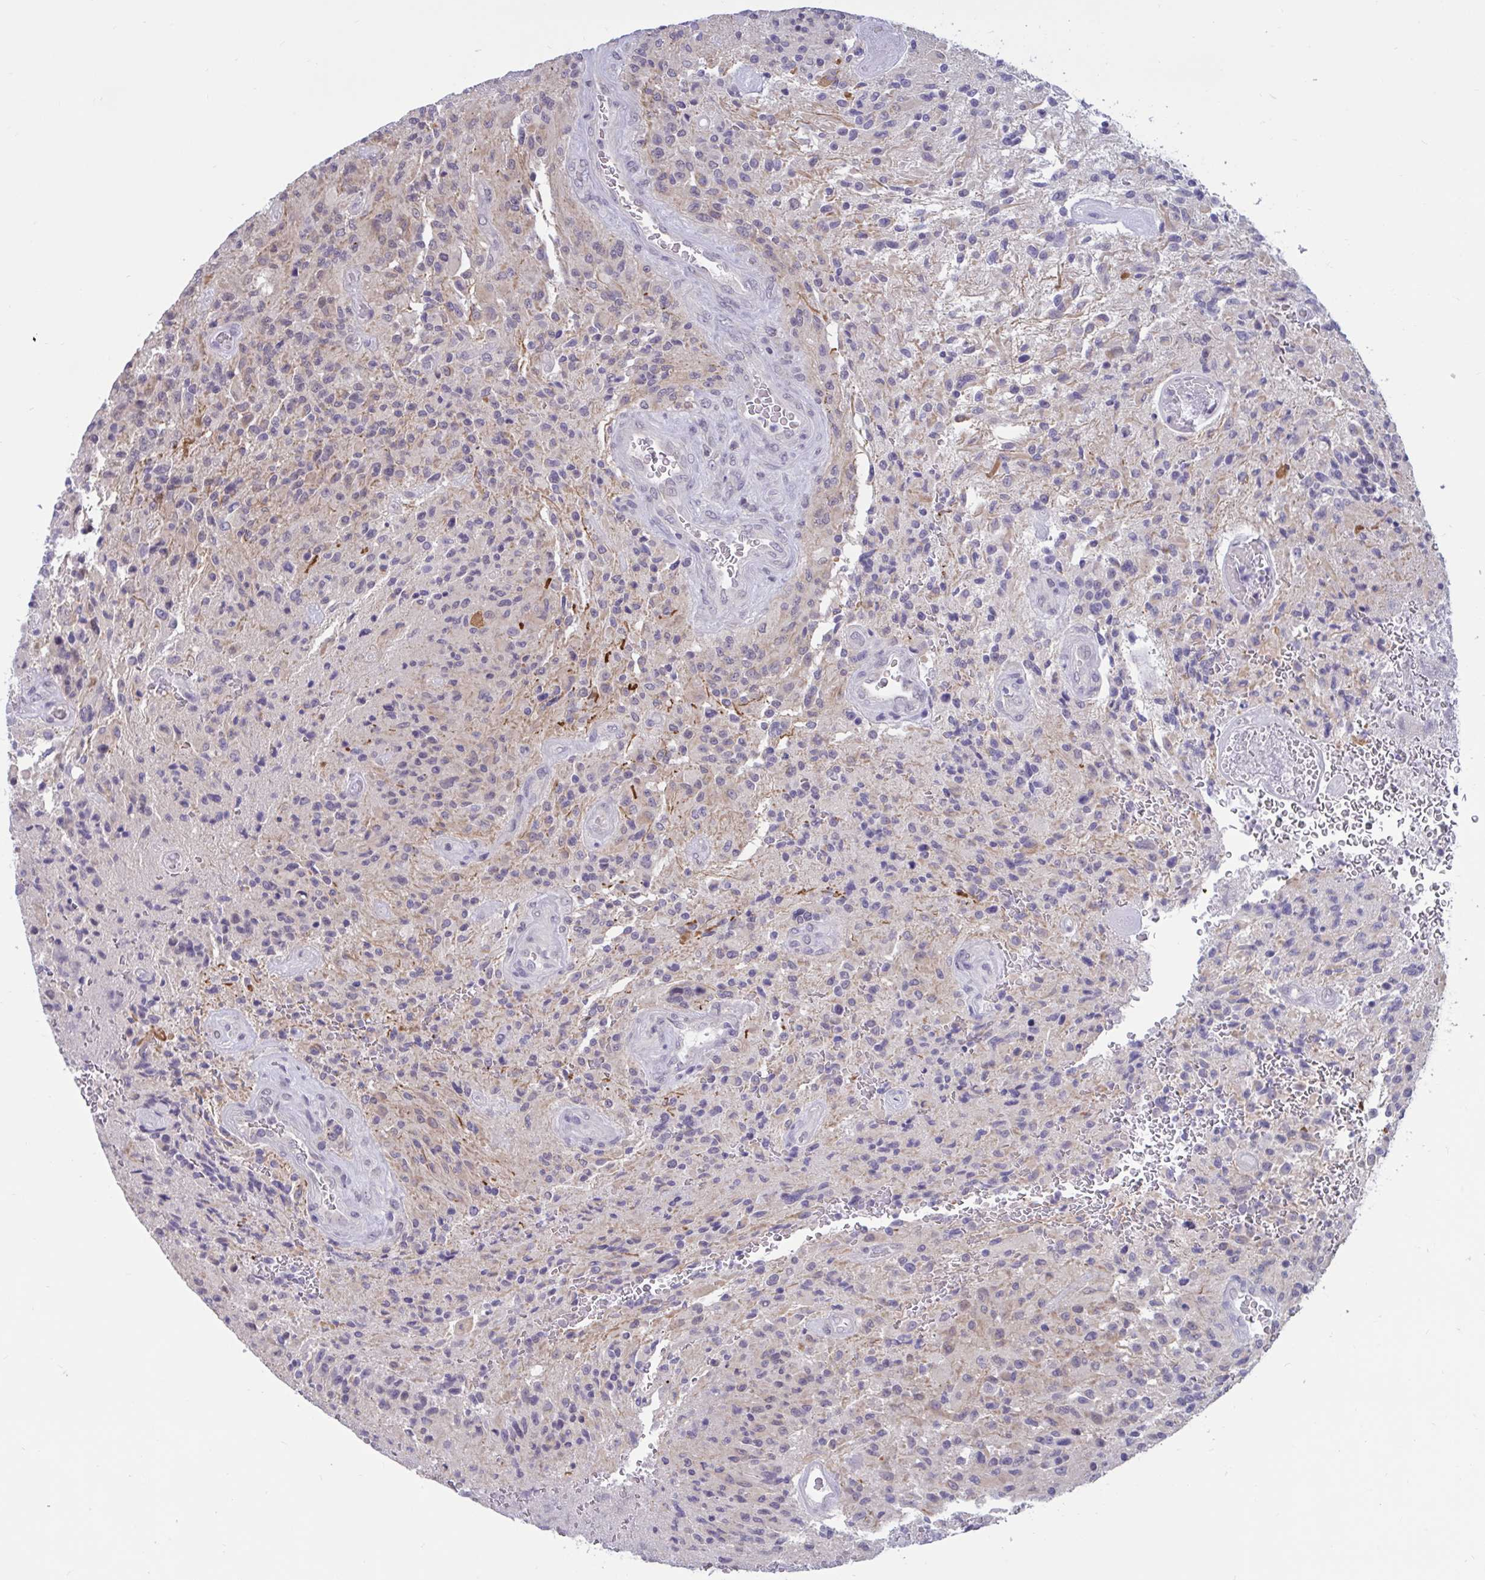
{"staining": {"intensity": "negative", "quantity": "none", "location": "none"}, "tissue": "glioma", "cell_type": "Tumor cells", "image_type": "cancer", "snomed": [{"axis": "morphology", "description": "Normal tissue, NOS"}, {"axis": "morphology", "description": "Glioma, malignant, High grade"}, {"axis": "topography", "description": "Cerebral cortex"}], "caption": "Human glioma stained for a protein using immunohistochemistry (IHC) shows no positivity in tumor cells.", "gene": "ARPP19", "patient": {"sex": "male", "age": 56}}